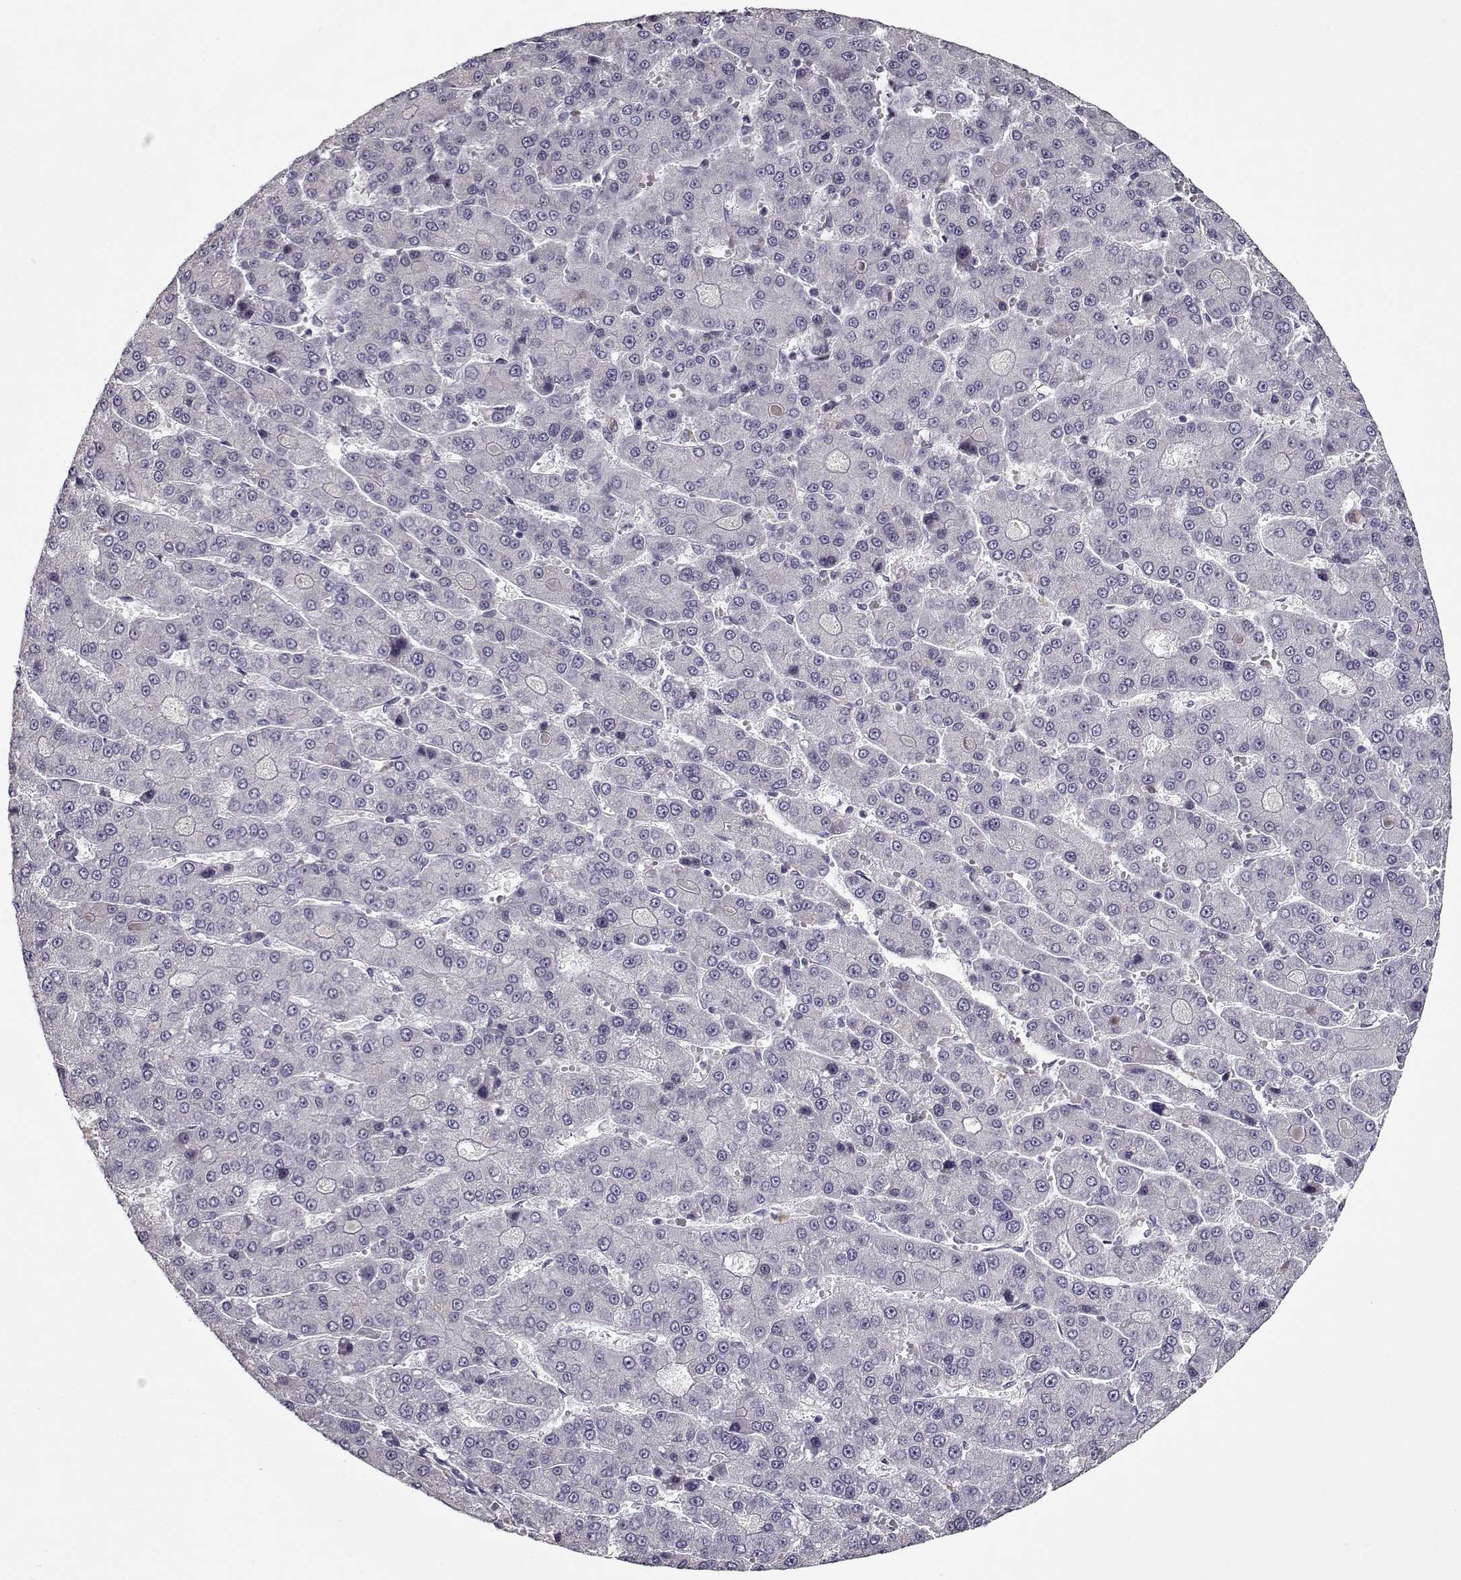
{"staining": {"intensity": "negative", "quantity": "none", "location": "none"}, "tissue": "liver cancer", "cell_type": "Tumor cells", "image_type": "cancer", "snomed": [{"axis": "morphology", "description": "Carcinoma, Hepatocellular, NOS"}, {"axis": "topography", "description": "Liver"}], "caption": "A photomicrograph of hepatocellular carcinoma (liver) stained for a protein shows no brown staining in tumor cells.", "gene": "PRMT8", "patient": {"sex": "male", "age": 70}}